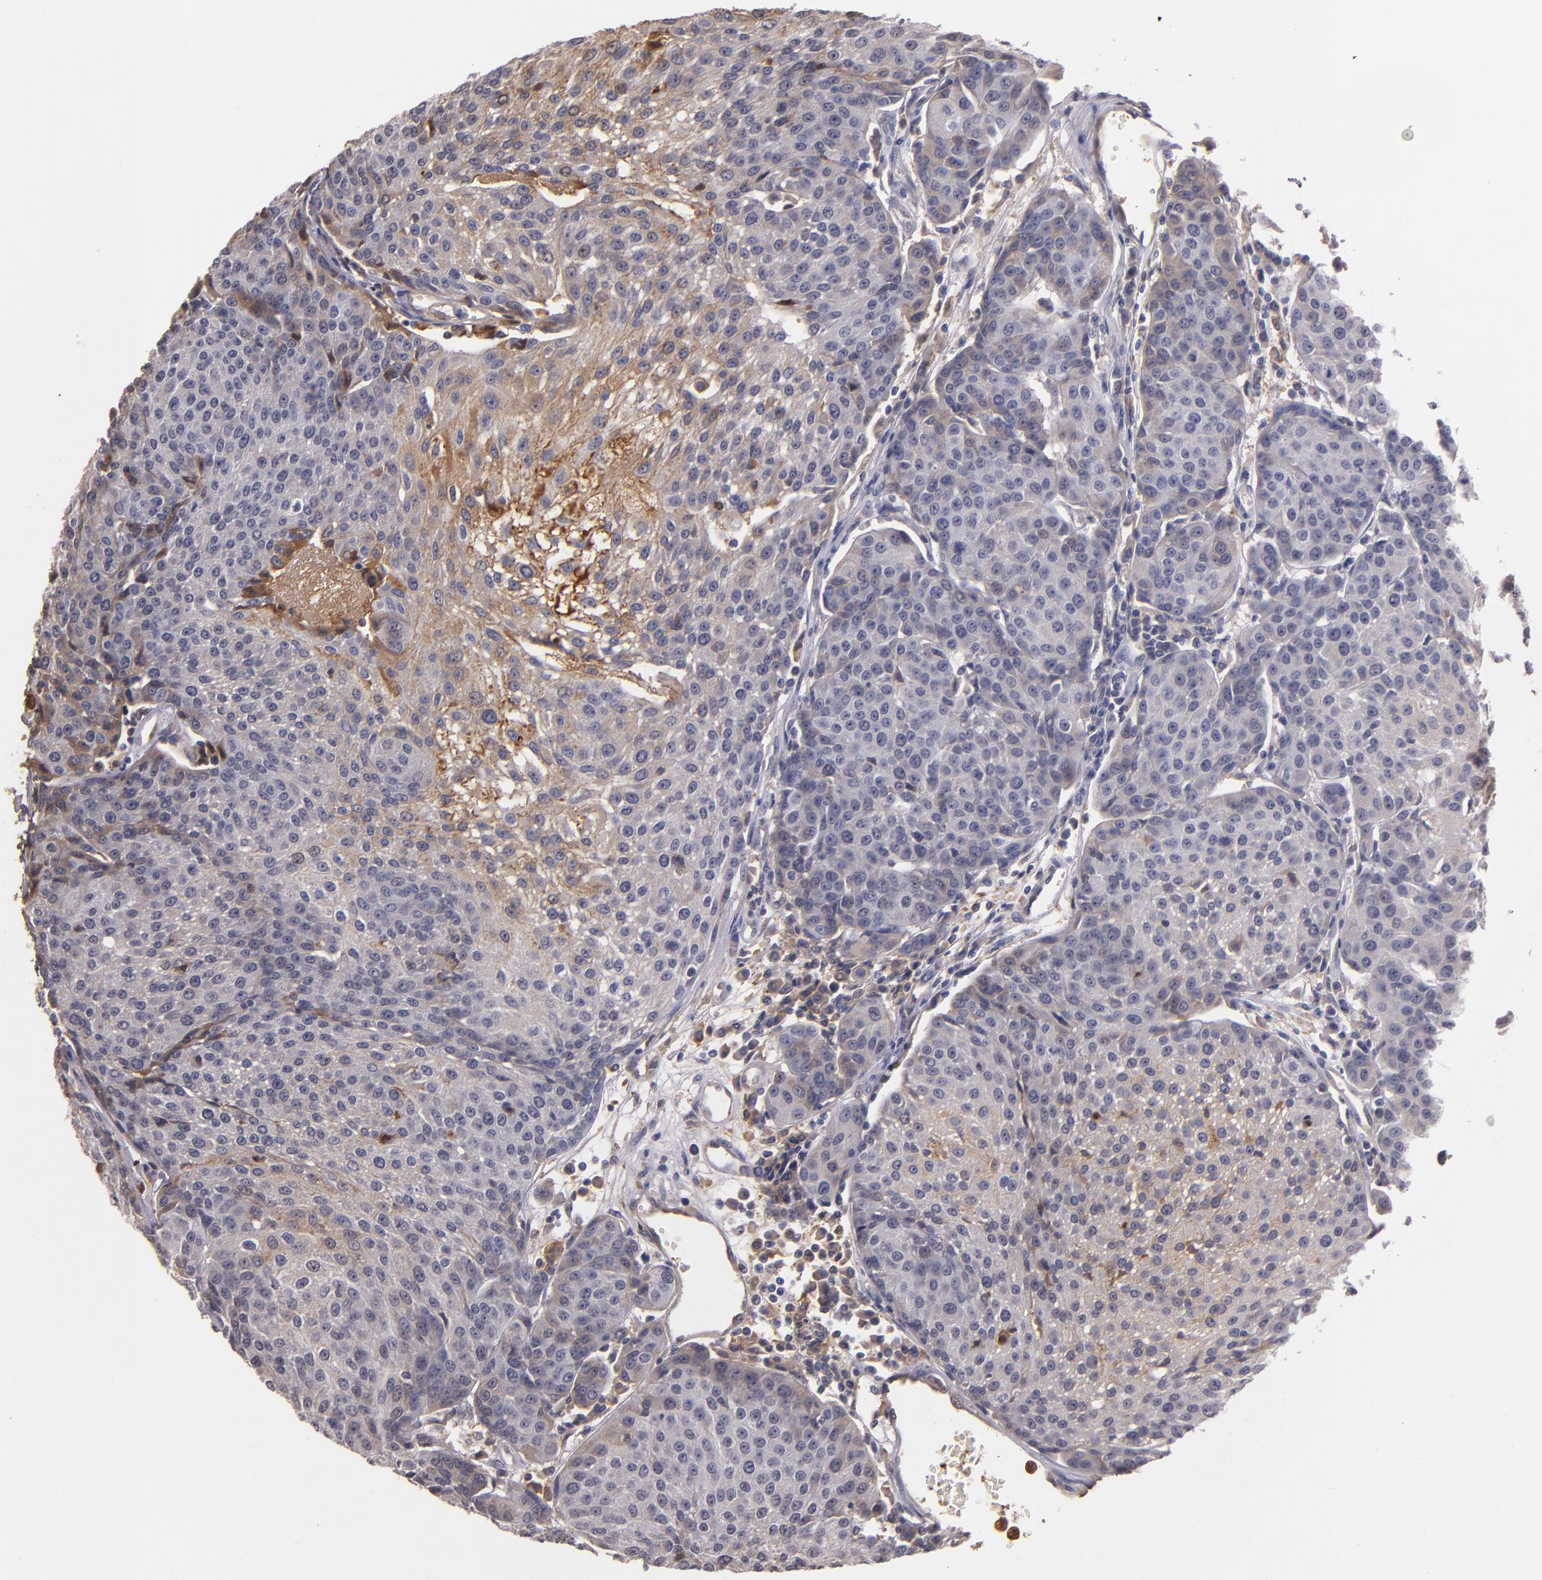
{"staining": {"intensity": "weak", "quantity": "25%-75%", "location": "cytoplasmic/membranous"}, "tissue": "urothelial cancer", "cell_type": "Tumor cells", "image_type": "cancer", "snomed": [{"axis": "morphology", "description": "Urothelial carcinoma, High grade"}, {"axis": "topography", "description": "Urinary bladder"}], "caption": "Immunohistochemical staining of urothelial cancer shows low levels of weak cytoplasmic/membranous protein staining in approximately 25%-75% of tumor cells.", "gene": "PTS", "patient": {"sex": "female", "age": 85}}